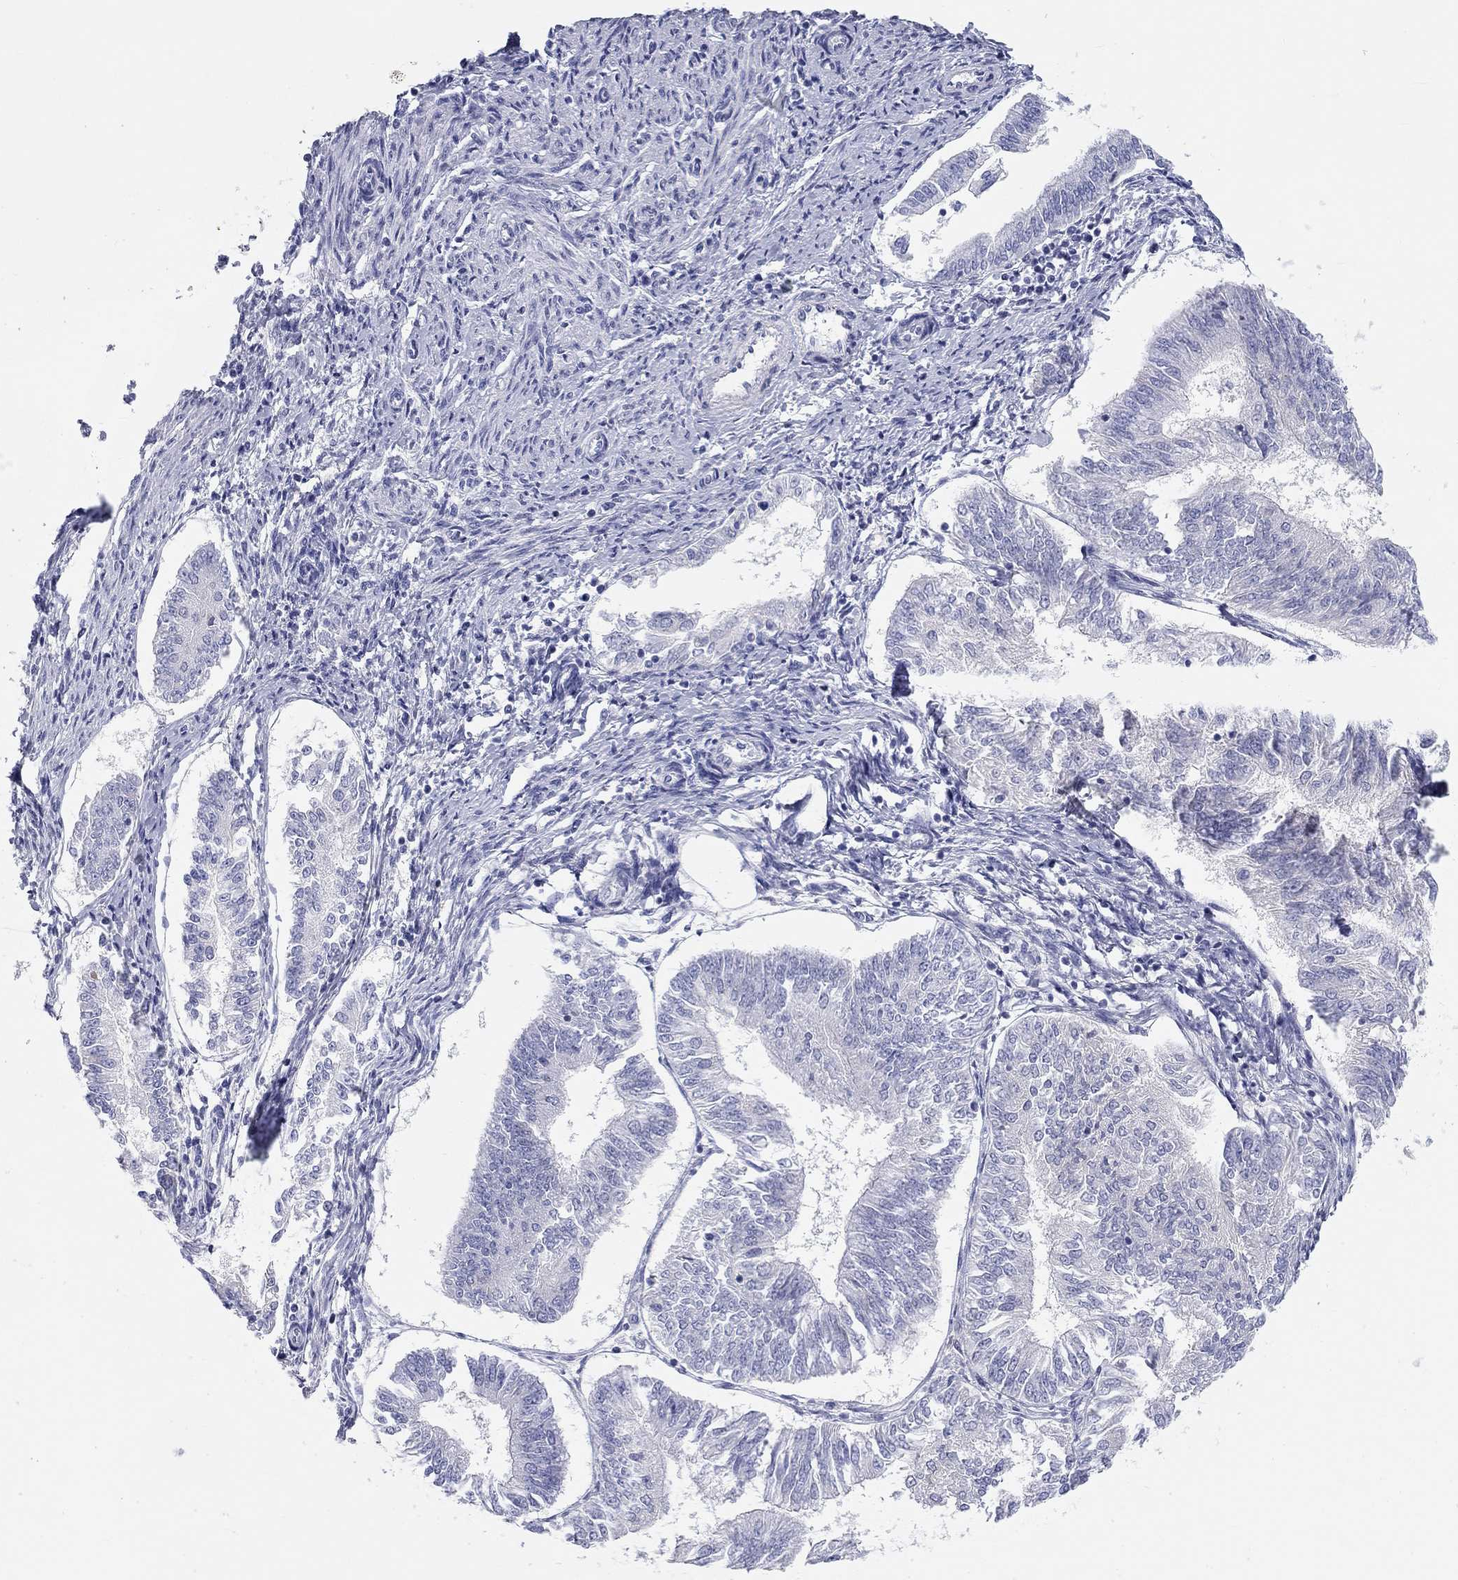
{"staining": {"intensity": "negative", "quantity": "none", "location": "none"}, "tissue": "endometrial cancer", "cell_type": "Tumor cells", "image_type": "cancer", "snomed": [{"axis": "morphology", "description": "Adenocarcinoma, NOS"}, {"axis": "topography", "description": "Endometrium"}], "caption": "A high-resolution photomicrograph shows immunohistochemistry staining of endometrial adenocarcinoma, which shows no significant staining in tumor cells.", "gene": "ST7L", "patient": {"sex": "female", "age": 58}}